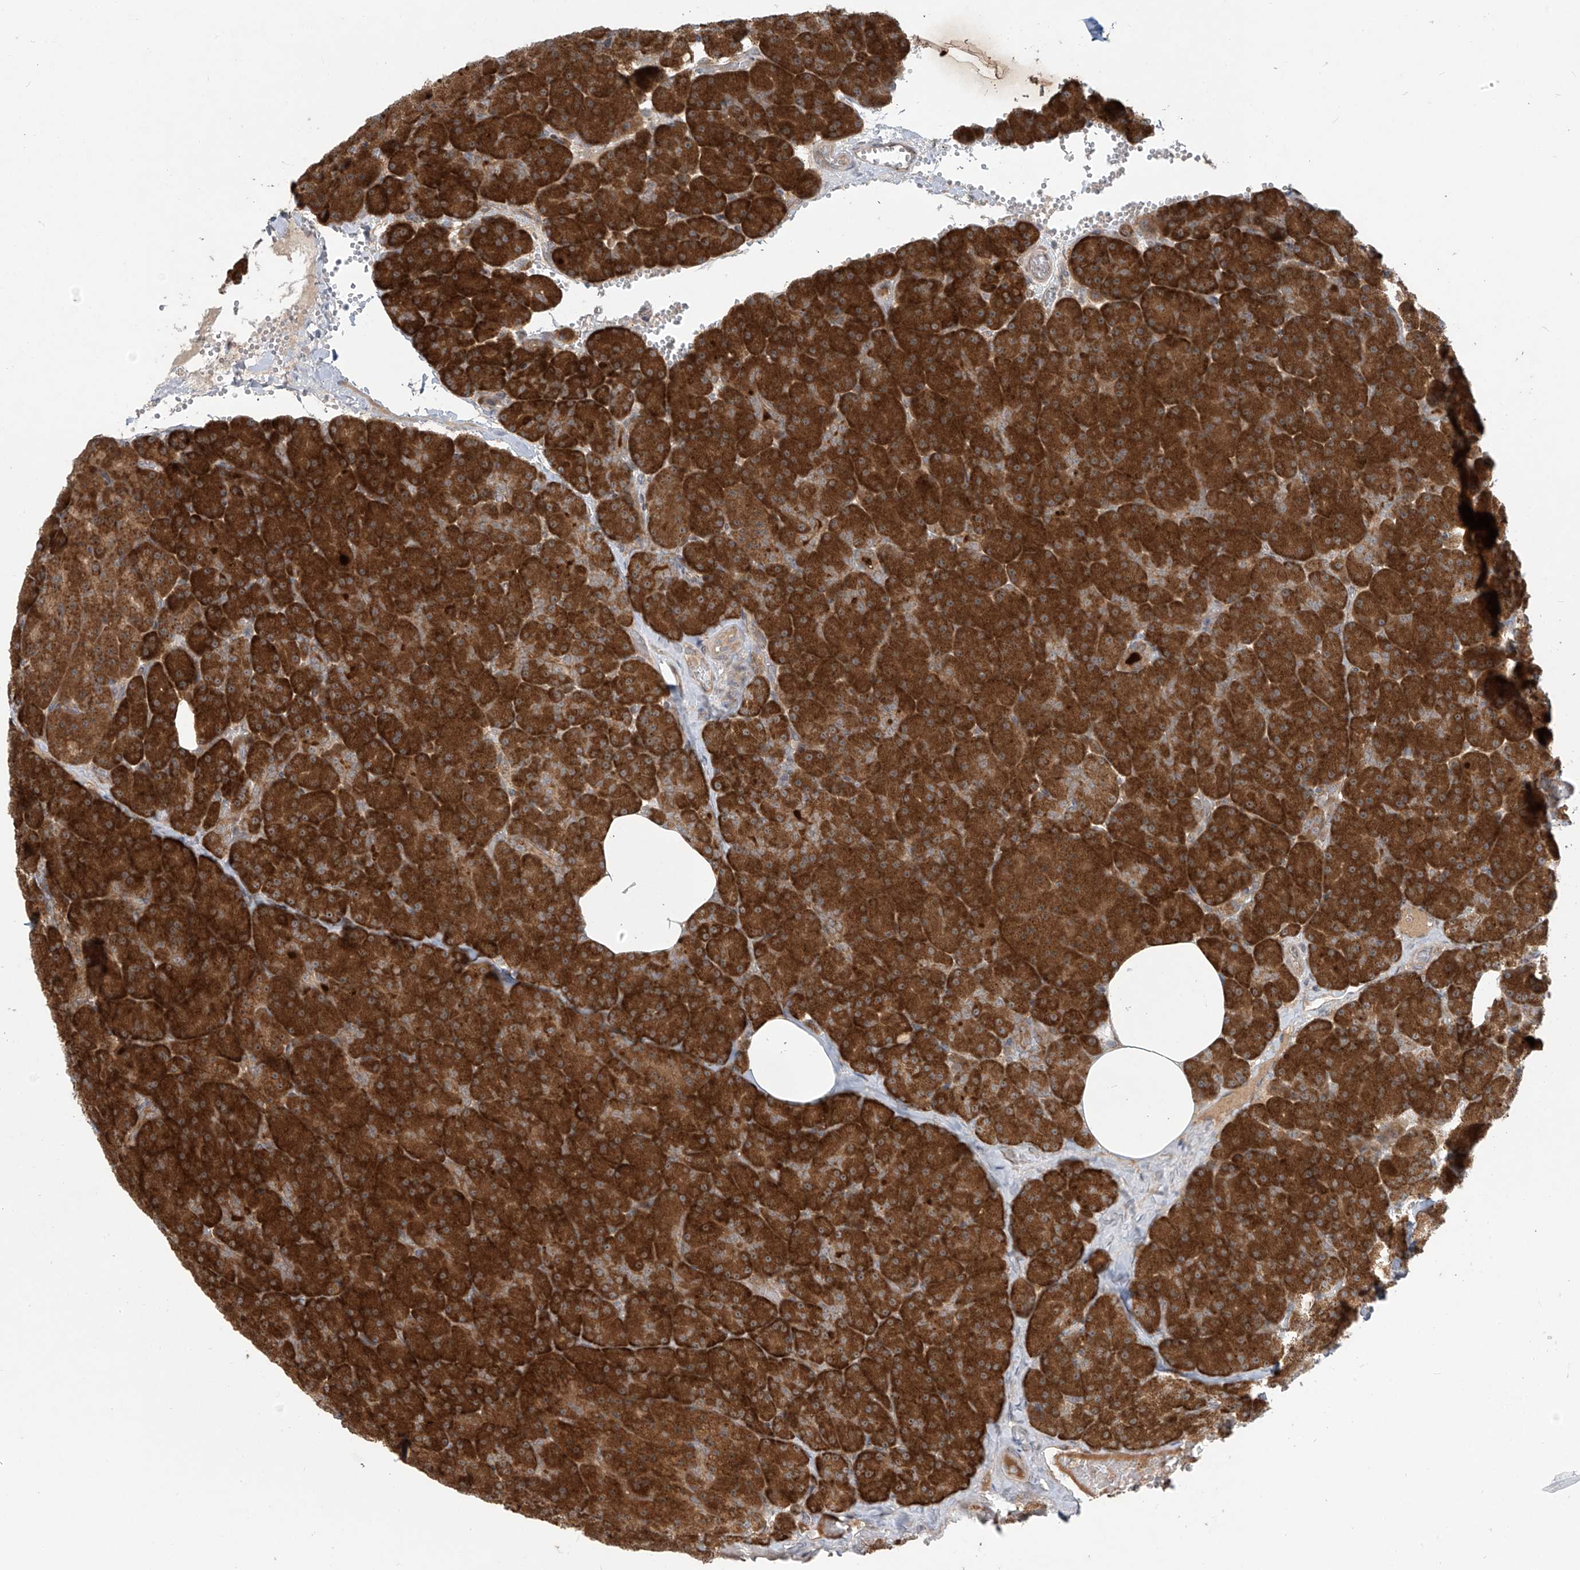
{"staining": {"intensity": "strong", "quantity": ">75%", "location": "cytoplasmic/membranous"}, "tissue": "pancreas", "cell_type": "Exocrine glandular cells", "image_type": "normal", "snomed": [{"axis": "morphology", "description": "Normal tissue, NOS"}, {"axis": "morphology", "description": "Carcinoid, malignant, NOS"}, {"axis": "topography", "description": "Pancreas"}], "caption": "This is a micrograph of IHC staining of normal pancreas, which shows strong expression in the cytoplasmic/membranous of exocrine glandular cells.", "gene": "KATNIP", "patient": {"sex": "female", "age": 35}}